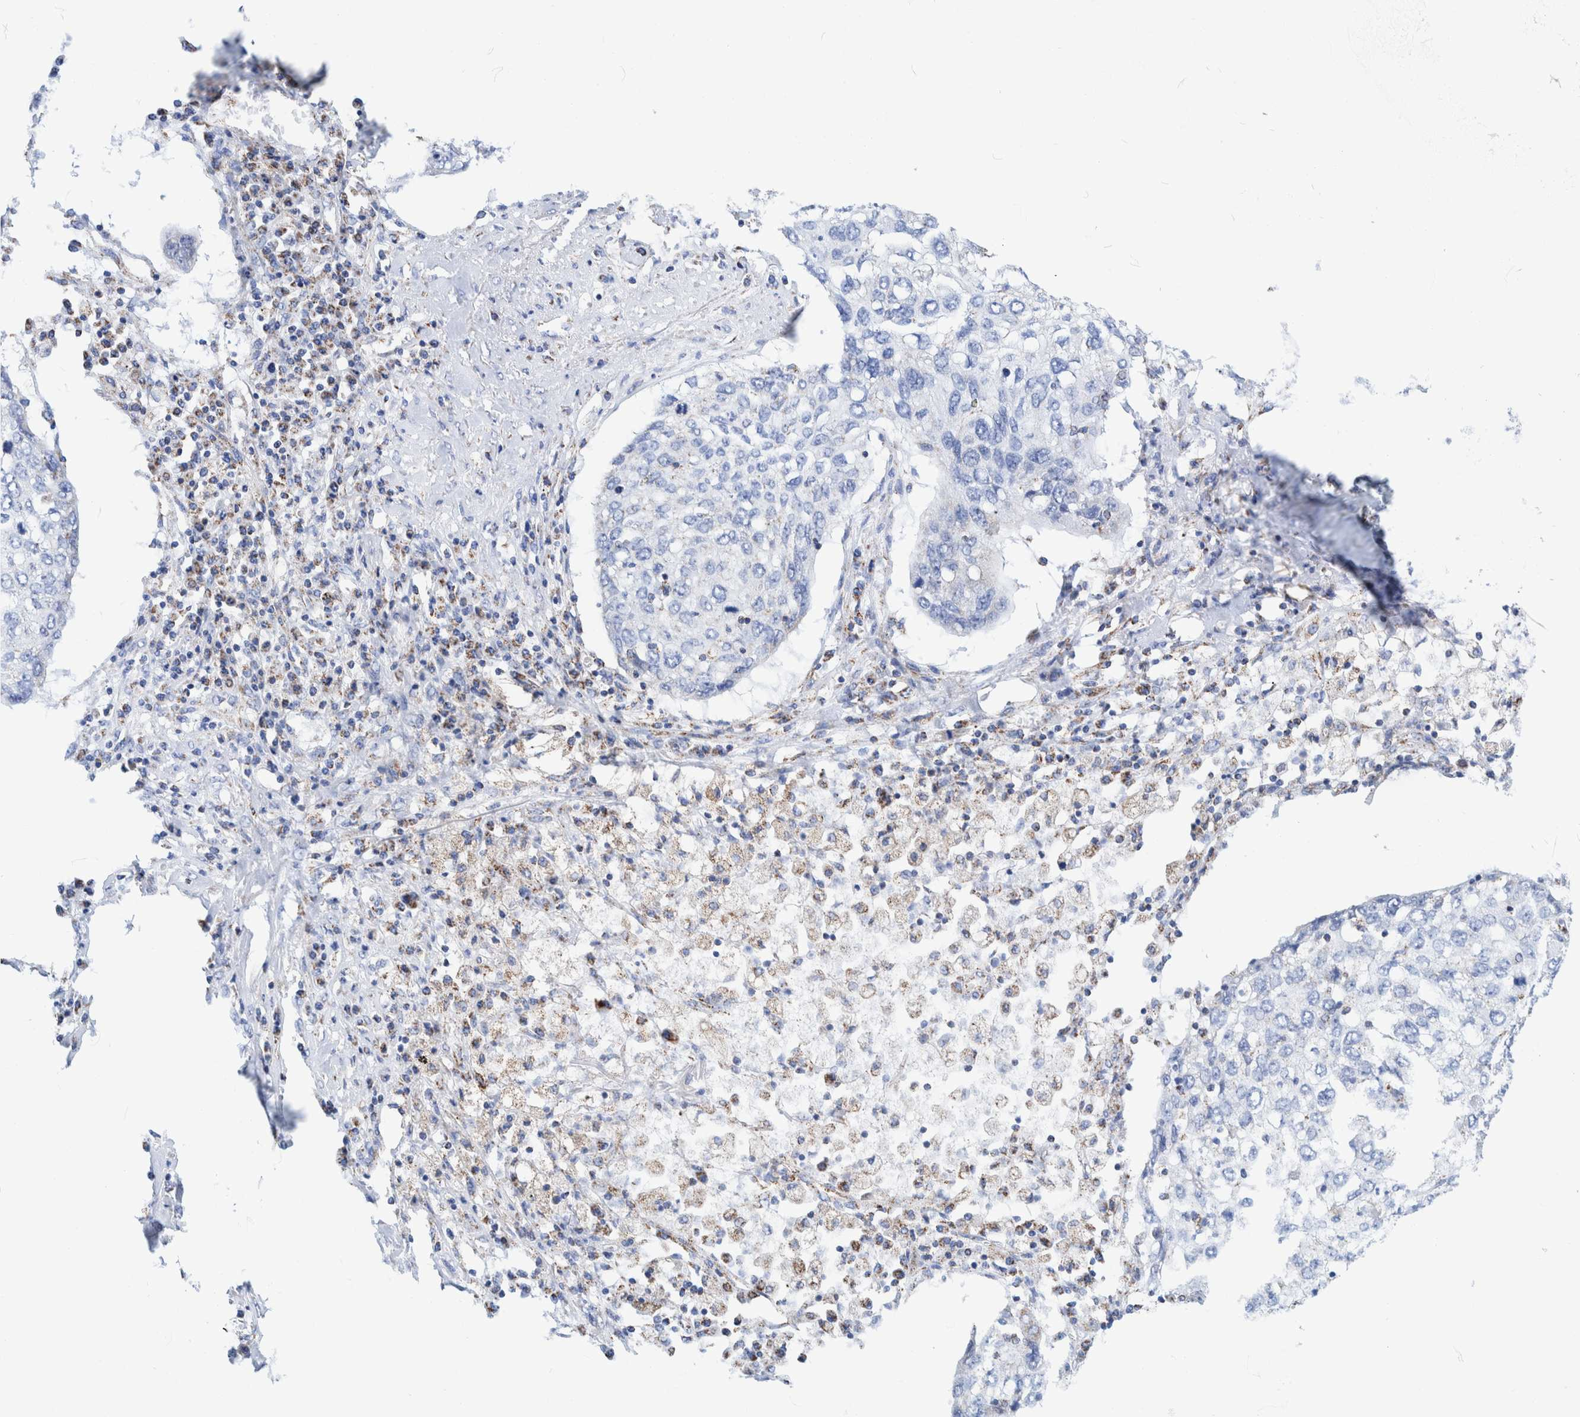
{"staining": {"intensity": "negative", "quantity": "none", "location": "none"}, "tissue": "lung cancer", "cell_type": "Tumor cells", "image_type": "cancer", "snomed": [{"axis": "morphology", "description": "Squamous cell carcinoma, NOS"}, {"axis": "topography", "description": "Lung"}], "caption": "This is an immunohistochemistry (IHC) image of lung squamous cell carcinoma. There is no staining in tumor cells.", "gene": "DECR1", "patient": {"sex": "female", "age": 63}}